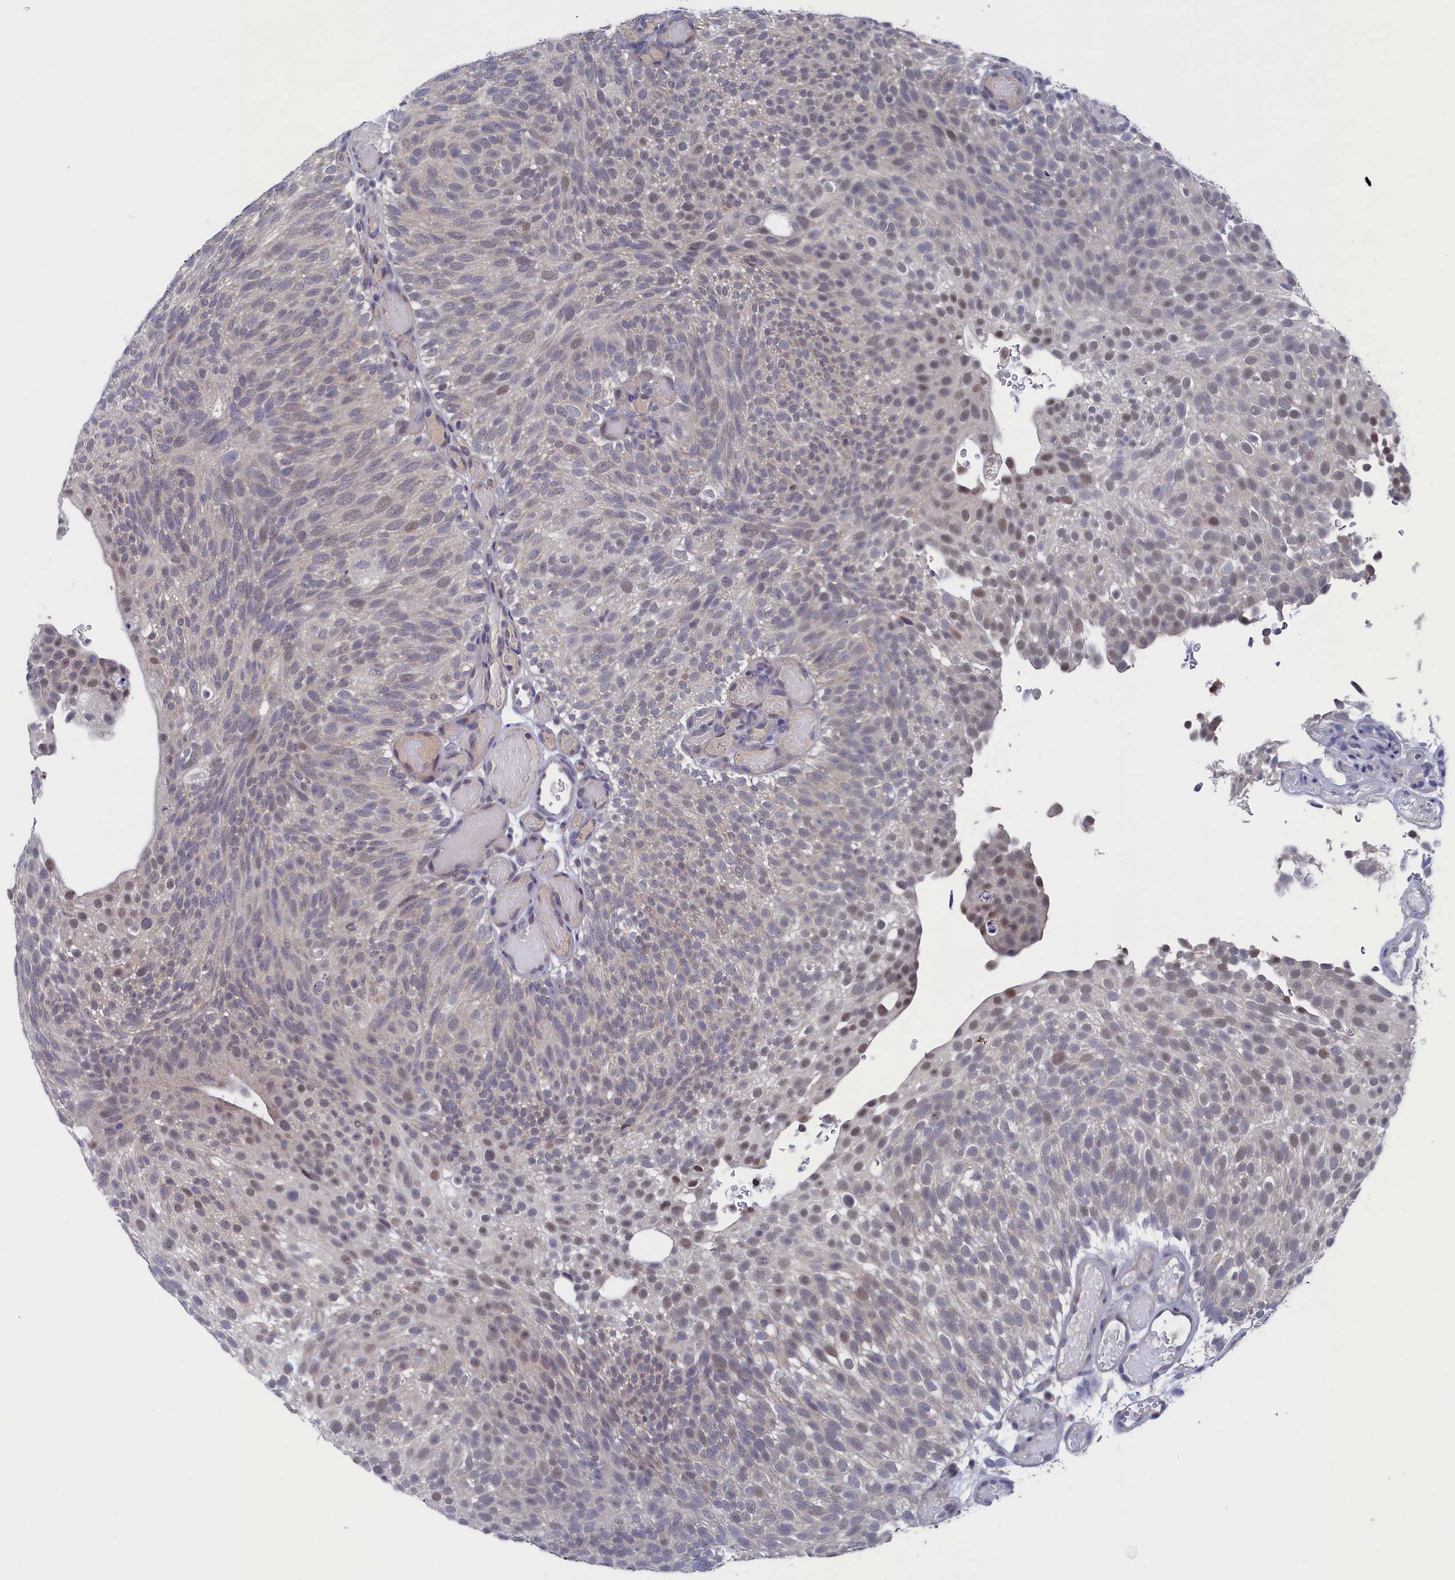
{"staining": {"intensity": "weak", "quantity": "25%-75%", "location": "nuclear"}, "tissue": "urothelial cancer", "cell_type": "Tumor cells", "image_type": "cancer", "snomed": [{"axis": "morphology", "description": "Urothelial carcinoma, Low grade"}, {"axis": "topography", "description": "Urinary bladder"}], "caption": "Urothelial cancer stained for a protein shows weak nuclear positivity in tumor cells.", "gene": "SPATA13", "patient": {"sex": "male", "age": 78}}